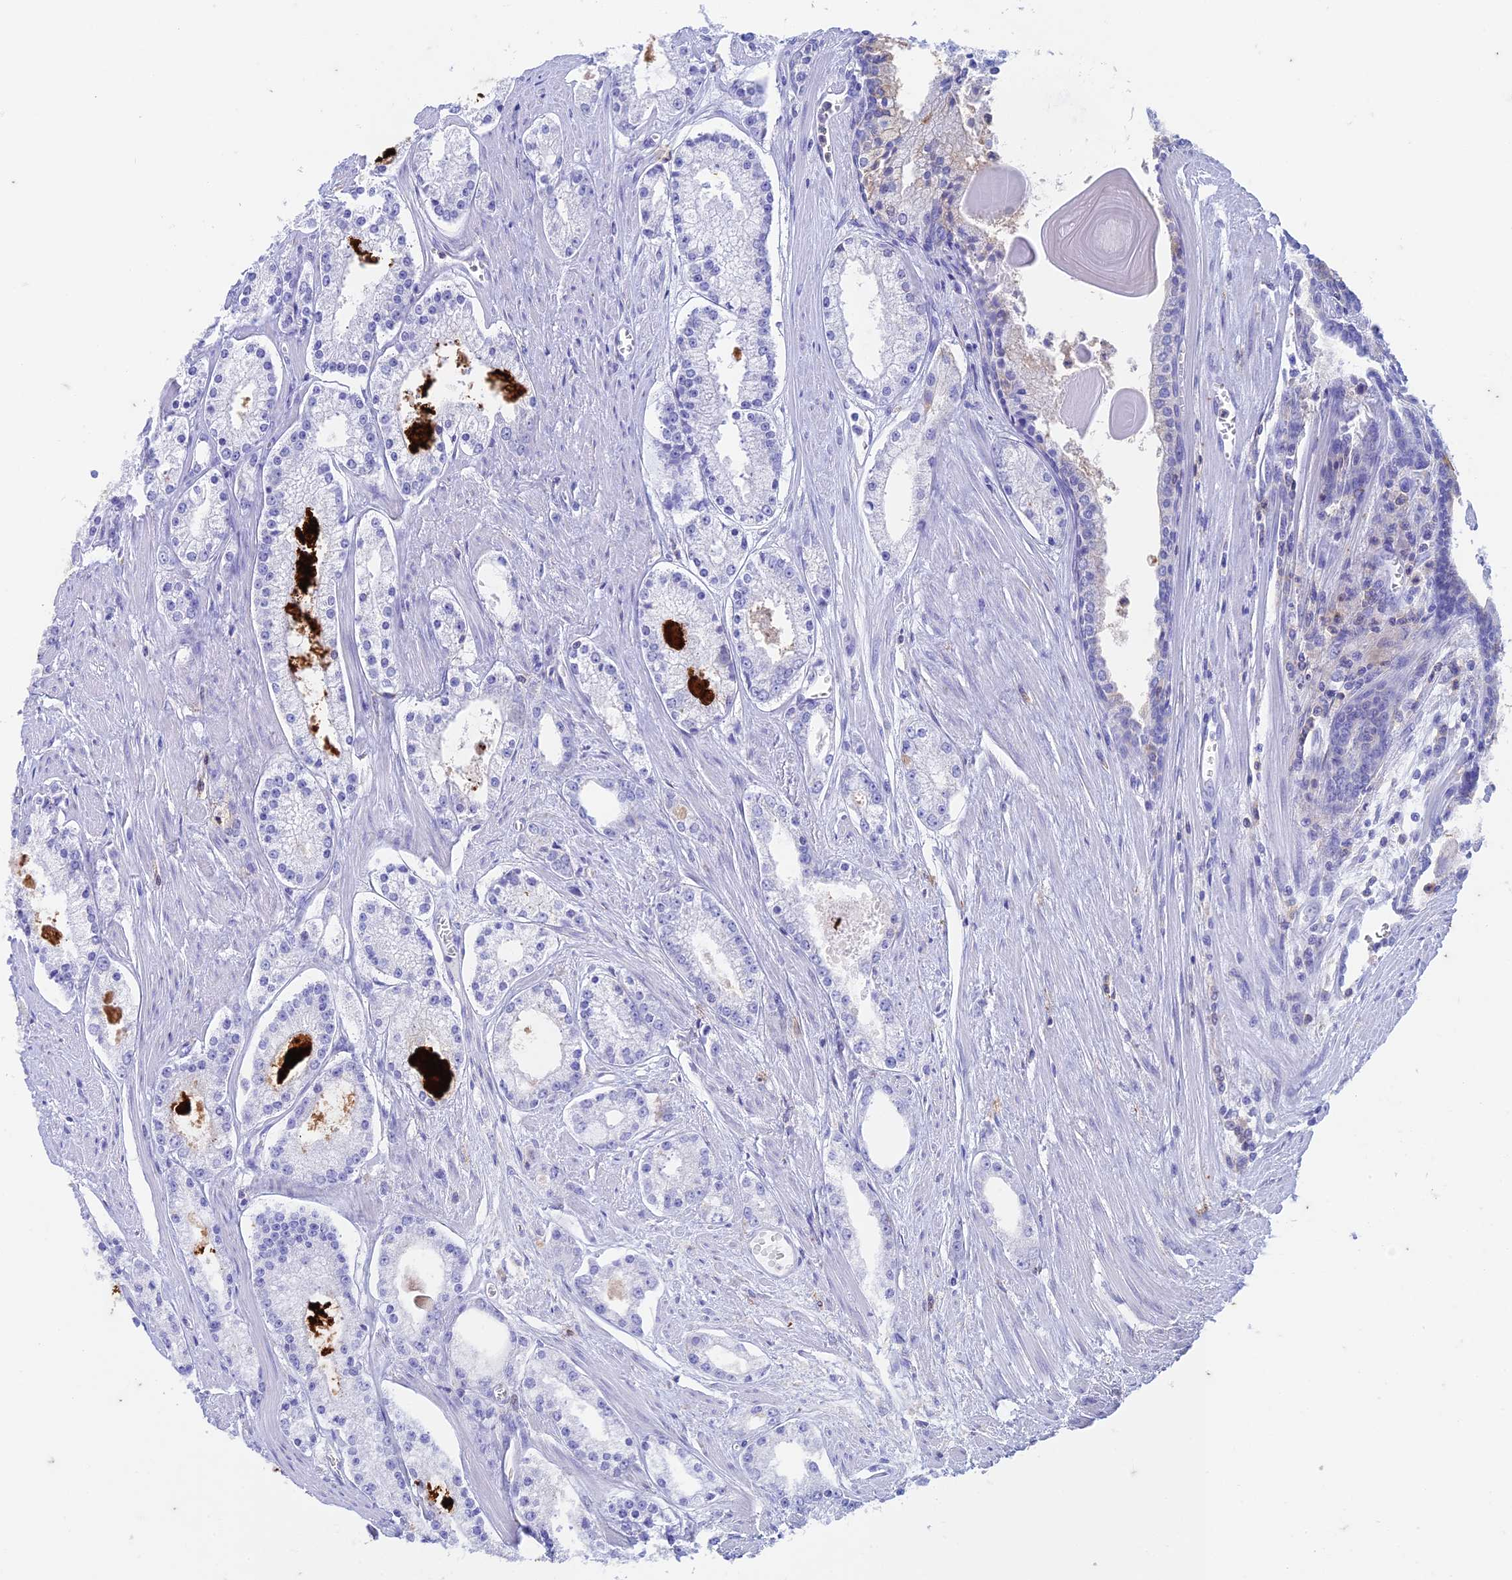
{"staining": {"intensity": "negative", "quantity": "none", "location": "none"}, "tissue": "prostate cancer", "cell_type": "Tumor cells", "image_type": "cancer", "snomed": [{"axis": "morphology", "description": "Adenocarcinoma, Low grade"}, {"axis": "topography", "description": "Prostate"}], "caption": "This is an immunohistochemistry (IHC) image of prostate cancer. There is no staining in tumor cells.", "gene": "FGF7", "patient": {"sex": "male", "age": 54}}